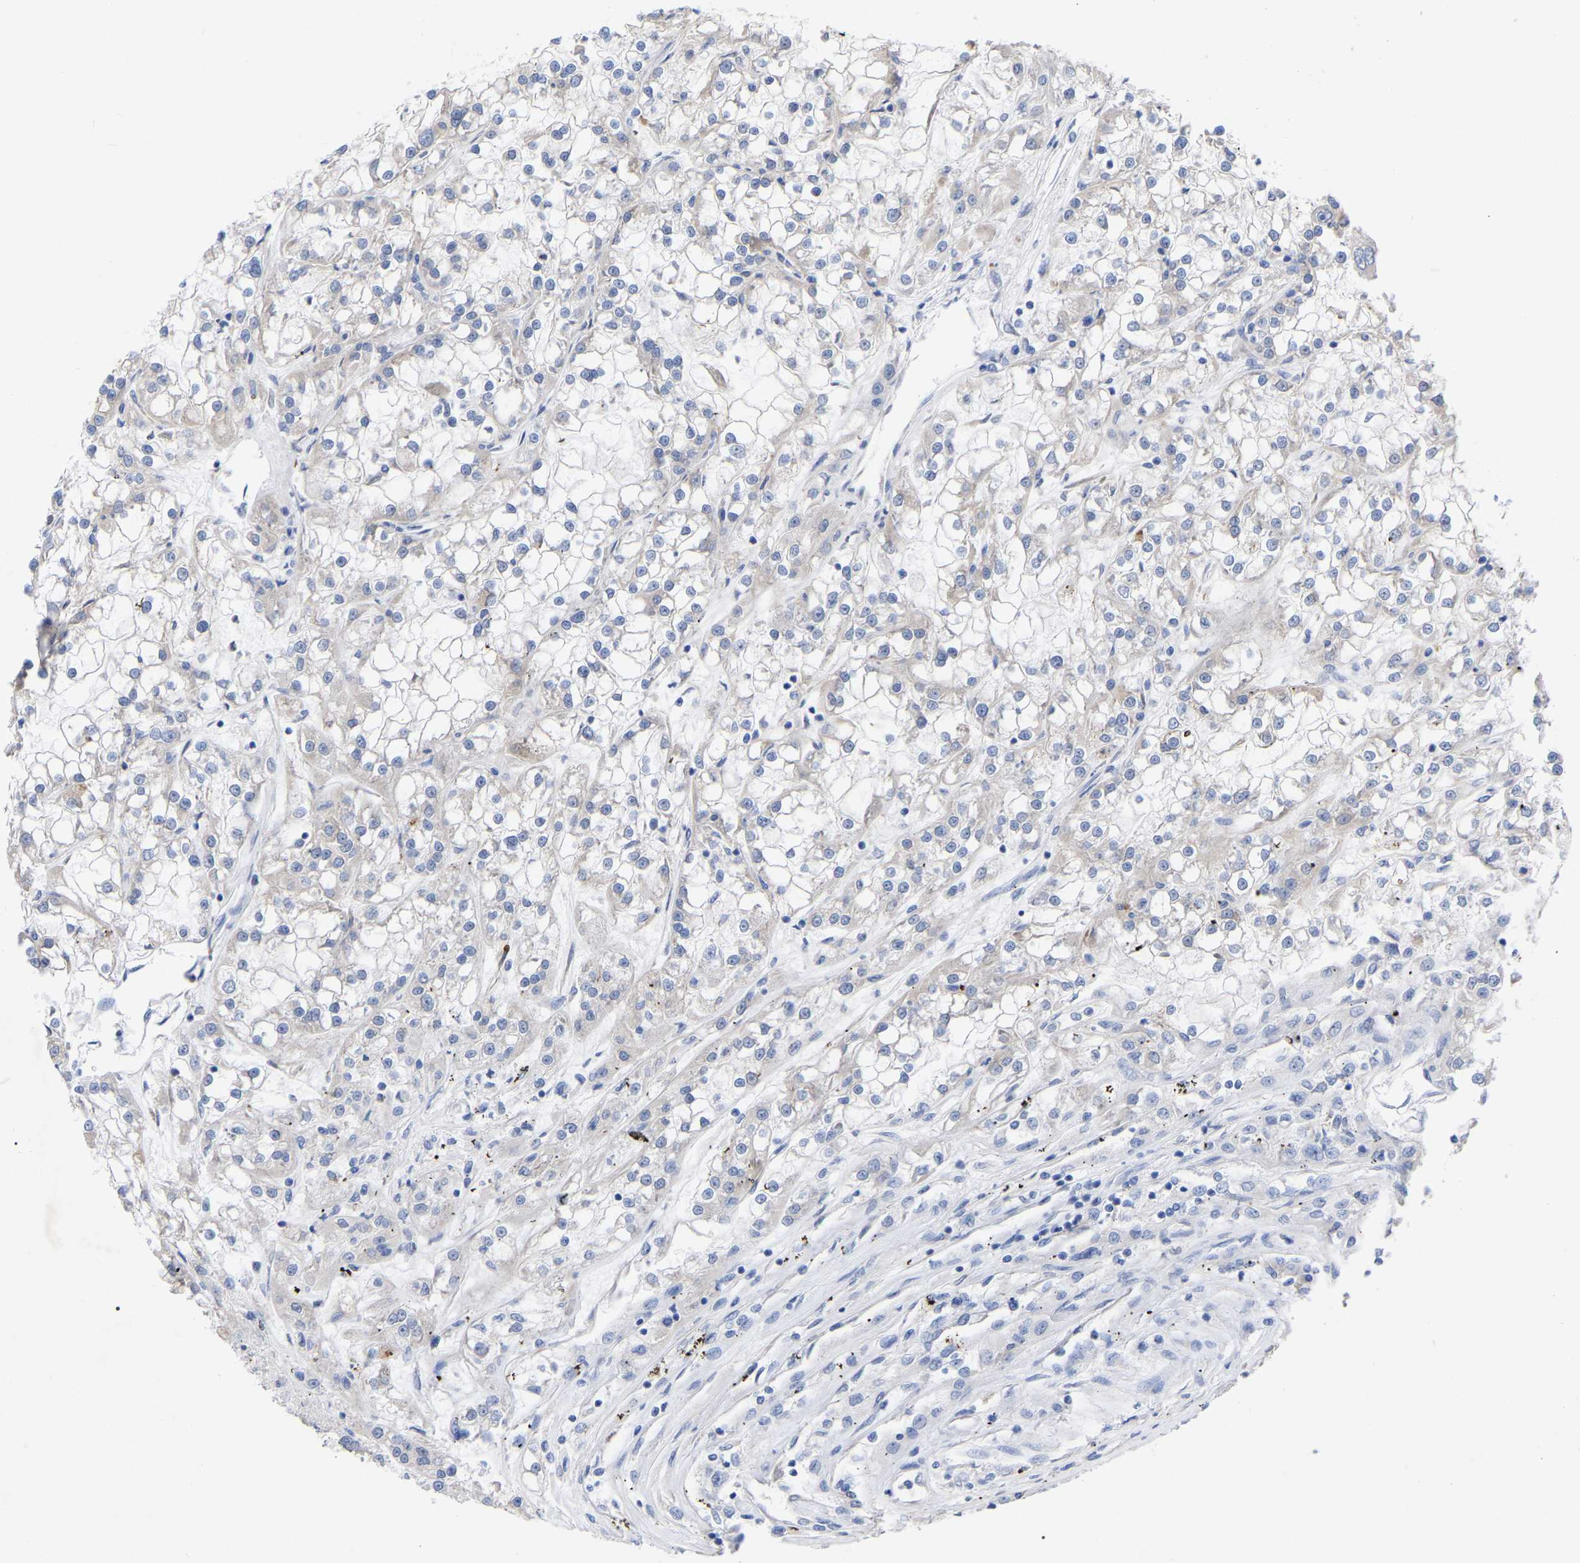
{"staining": {"intensity": "negative", "quantity": "none", "location": "none"}, "tissue": "renal cancer", "cell_type": "Tumor cells", "image_type": "cancer", "snomed": [{"axis": "morphology", "description": "Adenocarcinoma, NOS"}, {"axis": "topography", "description": "Kidney"}], "caption": "A histopathology image of human renal adenocarcinoma is negative for staining in tumor cells. (Immunohistochemistry (ihc), brightfield microscopy, high magnification).", "gene": "STRIP2", "patient": {"sex": "female", "age": 52}}